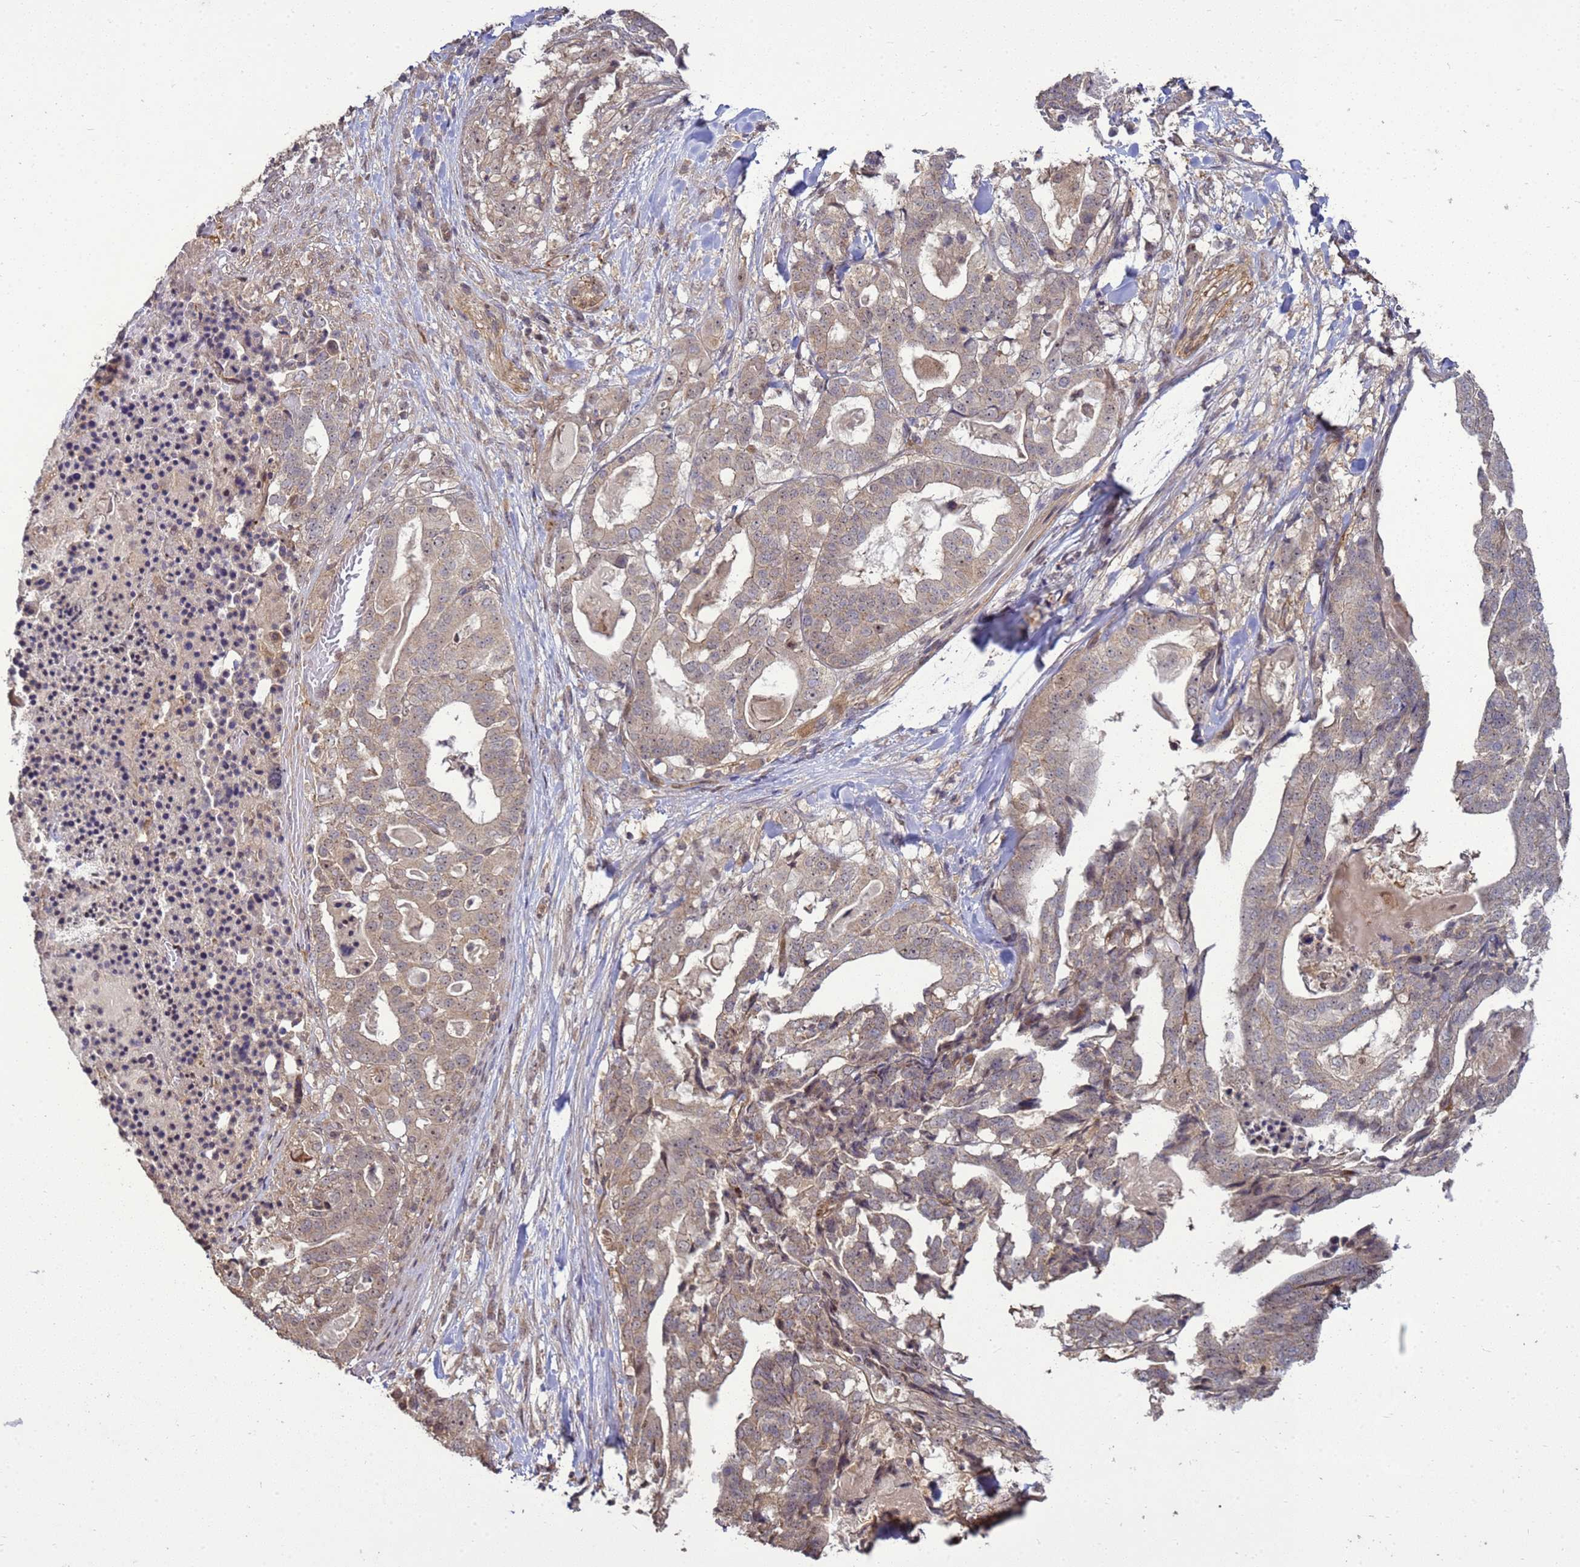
{"staining": {"intensity": "weak", "quantity": ">75%", "location": "cytoplasmic/membranous"}, "tissue": "stomach cancer", "cell_type": "Tumor cells", "image_type": "cancer", "snomed": [{"axis": "morphology", "description": "Adenocarcinoma, NOS"}, {"axis": "topography", "description": "Stomach"}], "caption": "This histopathology image displays immunohistochemistry staining of adenocarcinoma (stomach), with low weak cytoplasmic/membranous staining in approximately >75% of tumor cells.", "gene": "CRBN", "patient": {"sex": "male", "age": 48}}